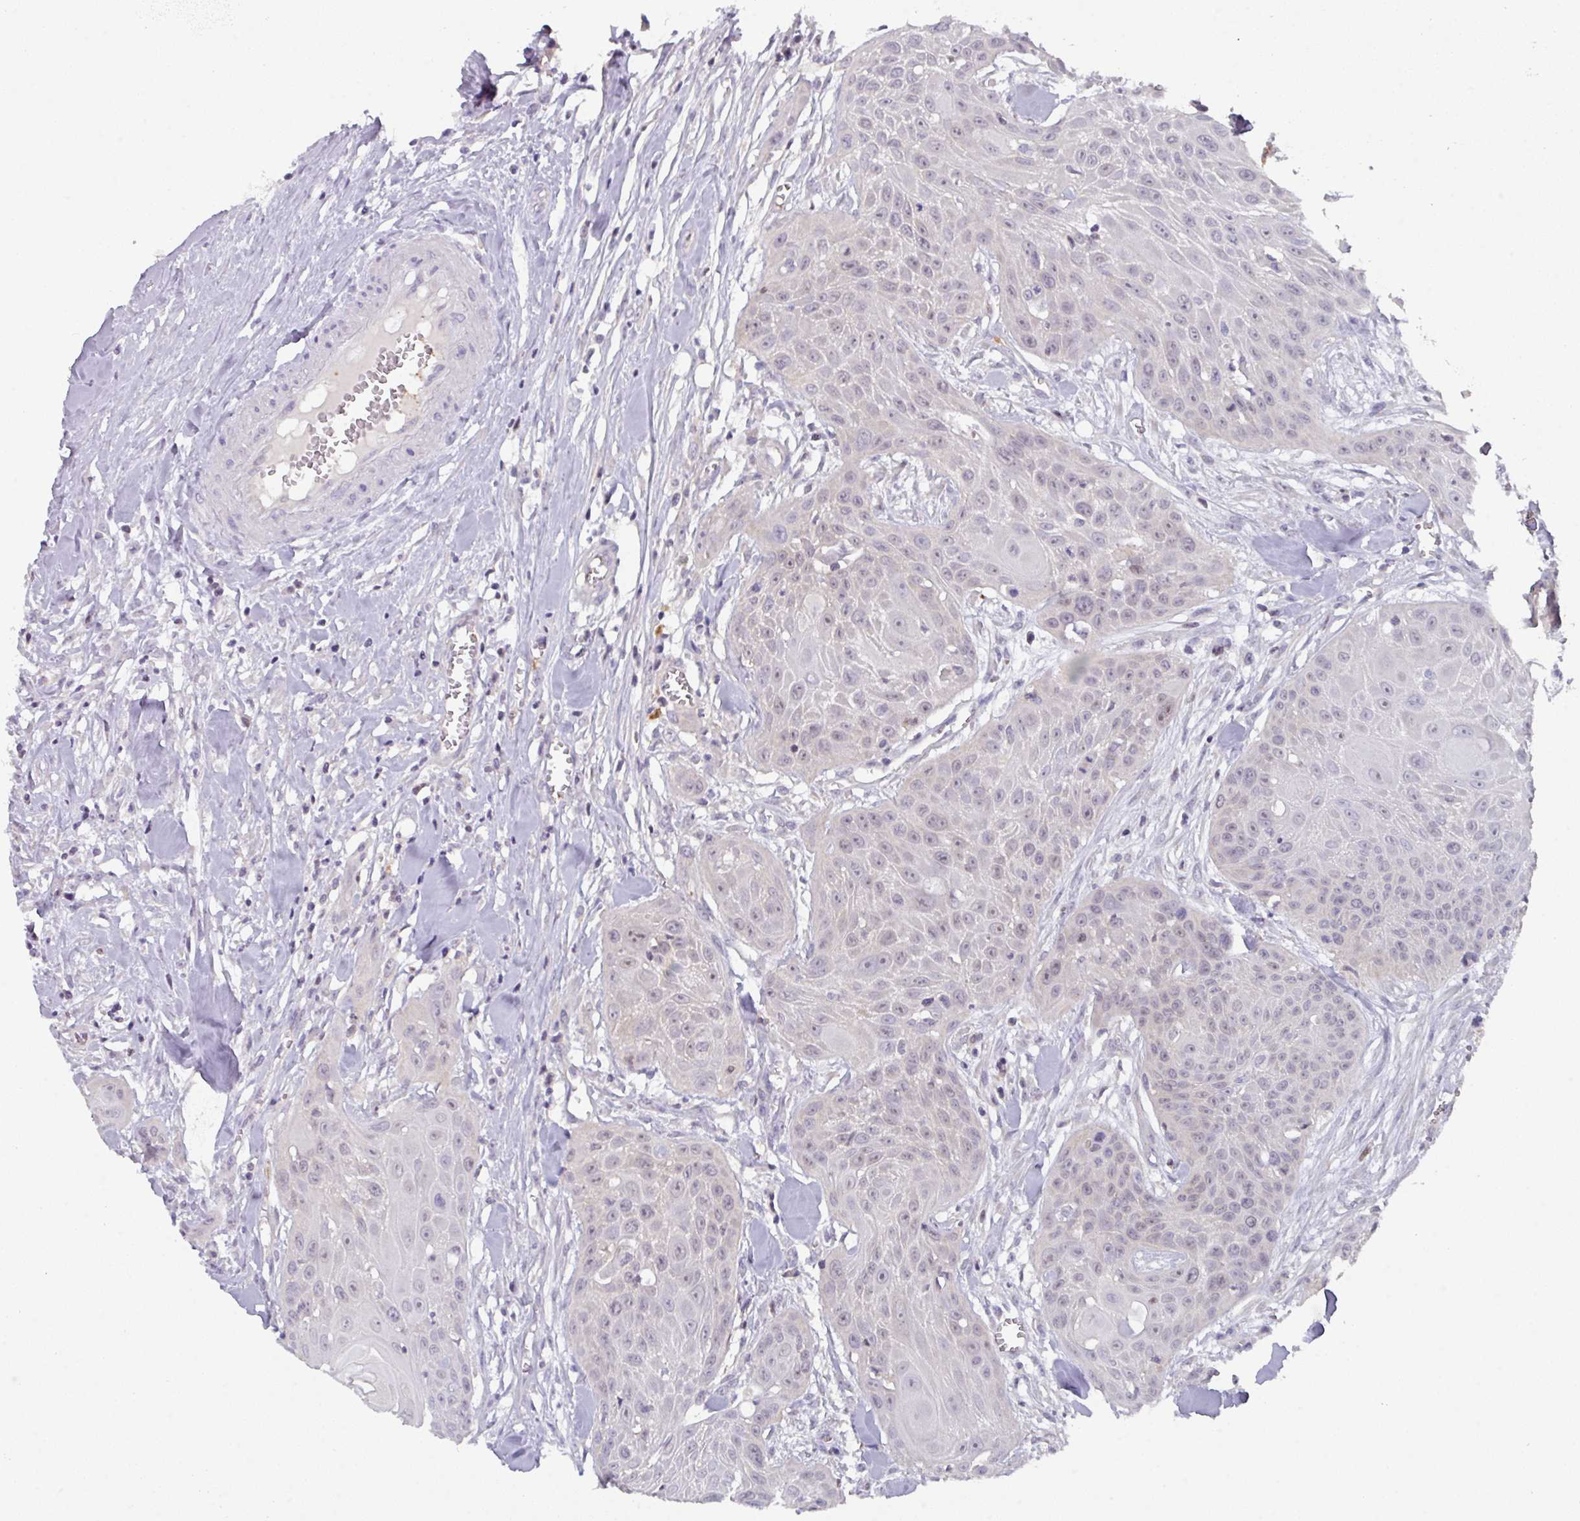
{"staining": {"intensity": "negative", "quantity": "none", "location": "none"}, "tissue": "head and neck cancer", "cell_type": "Tumor cells", "image_type": "cancer", "snomed": [{"axis": "morphology", "description": "Squamous cell carcinoma, NOS"}, {"axis": "topography", "description": "Lymph node"}, {"axis": "topography", "description": "Salivary gland"}, {"axis": "topography", "description": "Head-Neck"}], "caption": "This is a micrograph of IHC staining of head and neck cancer (squamous cell carcinoma), which shows no positivity in tumor cells.", "gene": "DCAF12L2", "patient": {"sex": "female", "age": 74}}